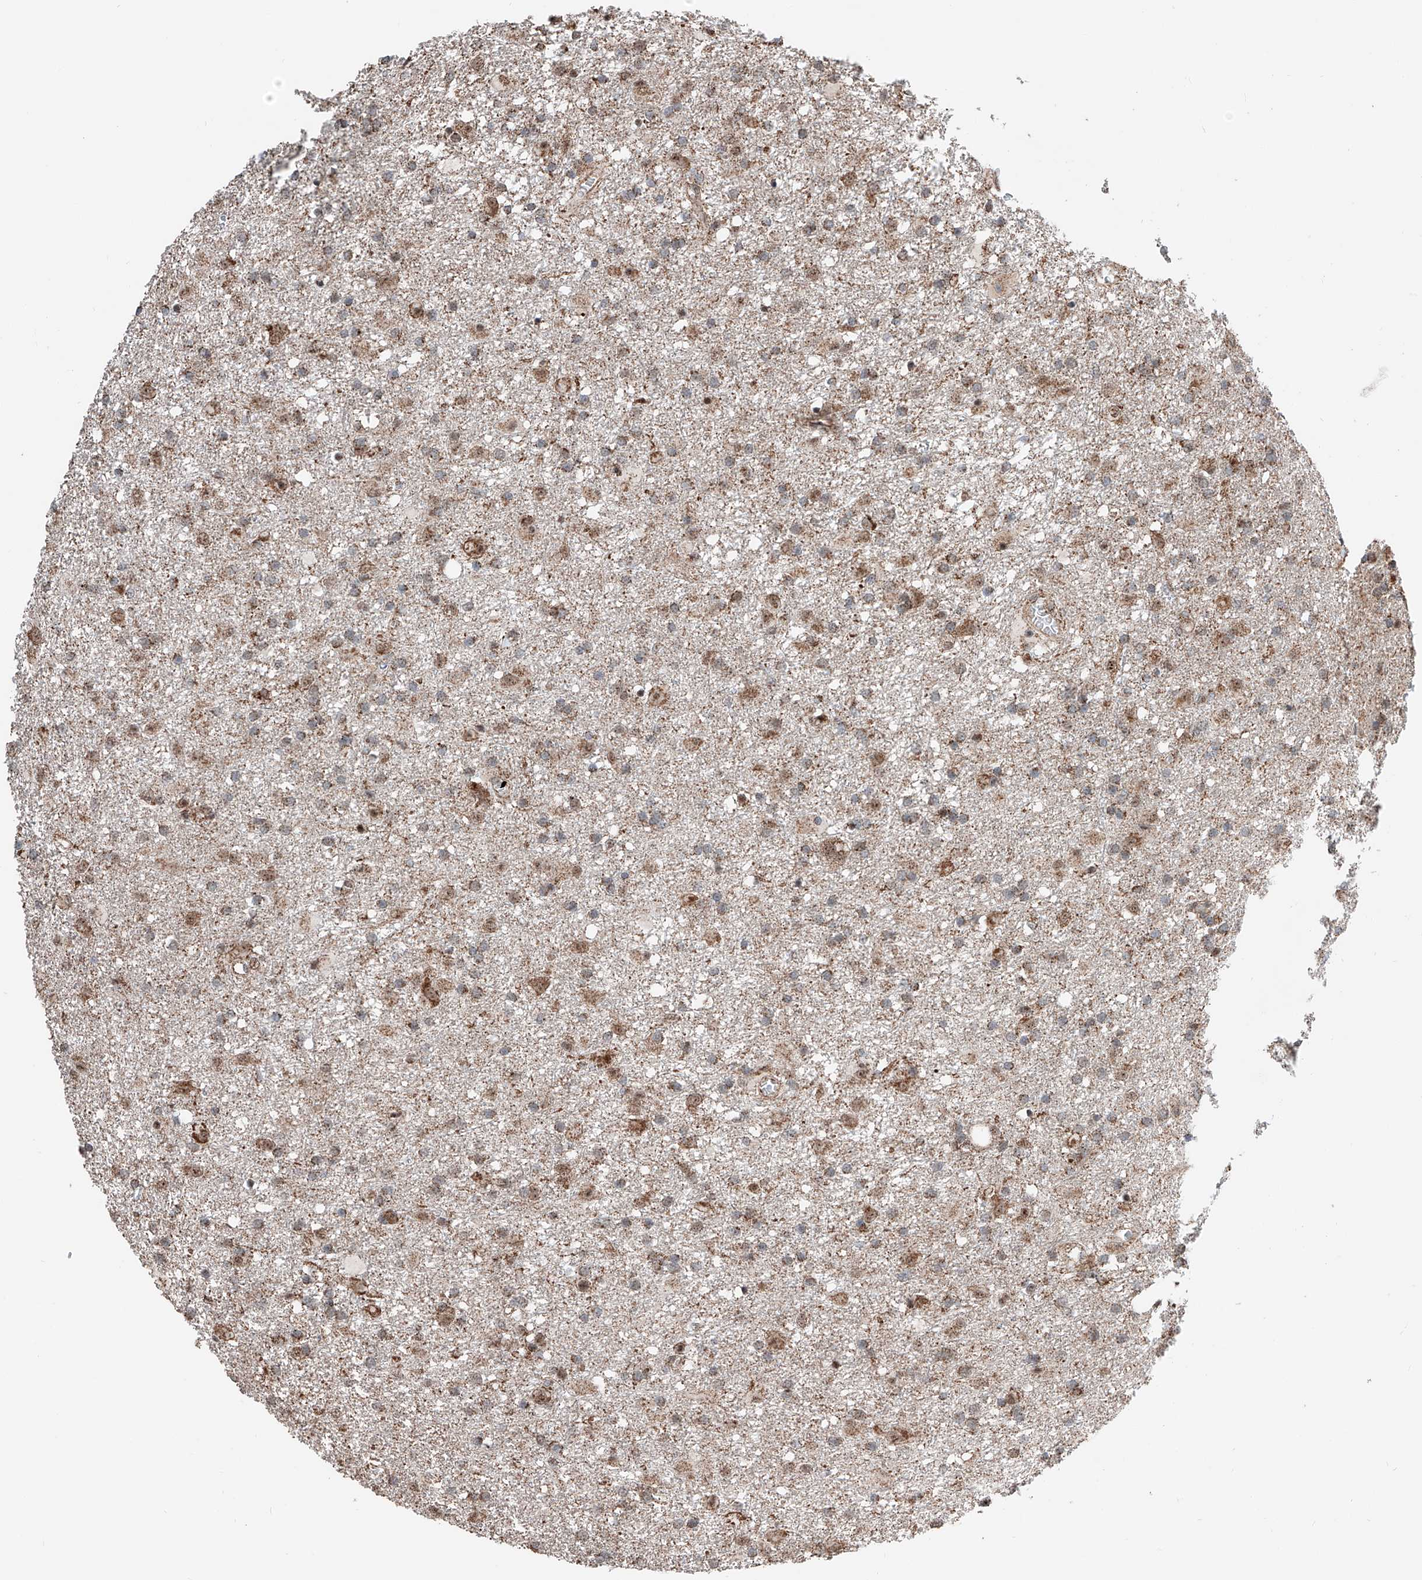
{"staining": {"intensity": "moderate", "quantity": ">75%", "location": "cytoplasmic/membranous"}, "tissue": "glioma", "cell_type": "Tumor cells", "image_type": "cancer", "snomed": [{"axis": "morphology", "description": "Glioma, malignant, Low grade"}, {"axis": "topography", "description": "Brain"}], "caption": "Malignant glioma (low-grade) was stained to show a protein in brown. There is medium levels of moderate cytoplasmic/membranous positivity in about >75% of tumor cells.", "gene": "ZNF445", "patient": {"sex": "male", "age": 65}}